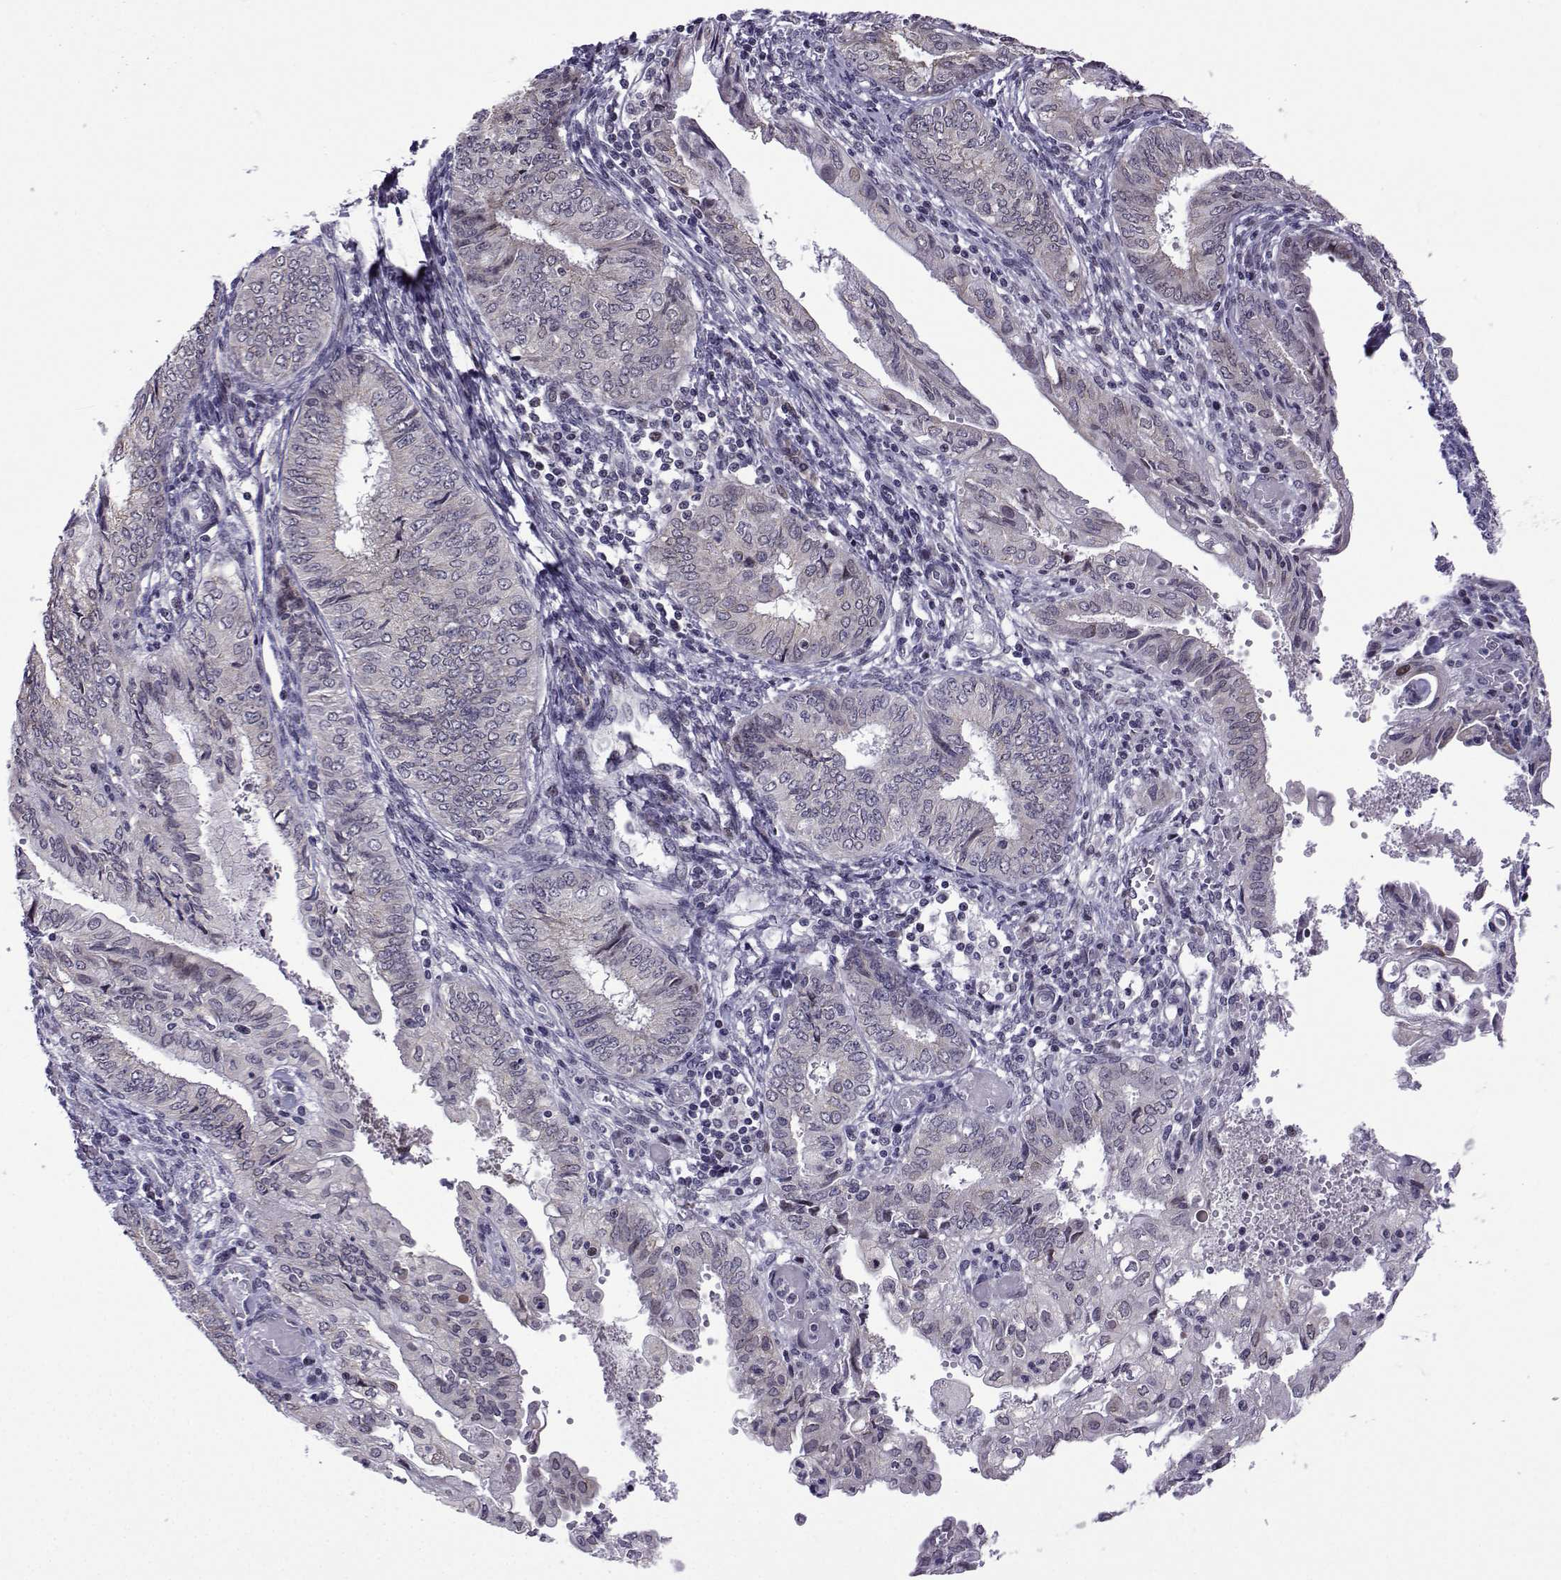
{"staining": {"intensity": "negative", "quantity": "none", "location": "none"}, "tissue": "endometrial cancer", "cell_type": "Tumor cells", "image_type": "cancer", "snomed": [{"axis": "morphology", "description": "Adenocarcinoma, NOS"}, {"axis": "topography", "description": "Endometrium"}], "caption": "A histopathology image of human endometrial cancer (adenocarcinoma) is negative for staining in tumor cells.", "gene": "FGF3", "patient": {"sex": "female", "age": 68}}